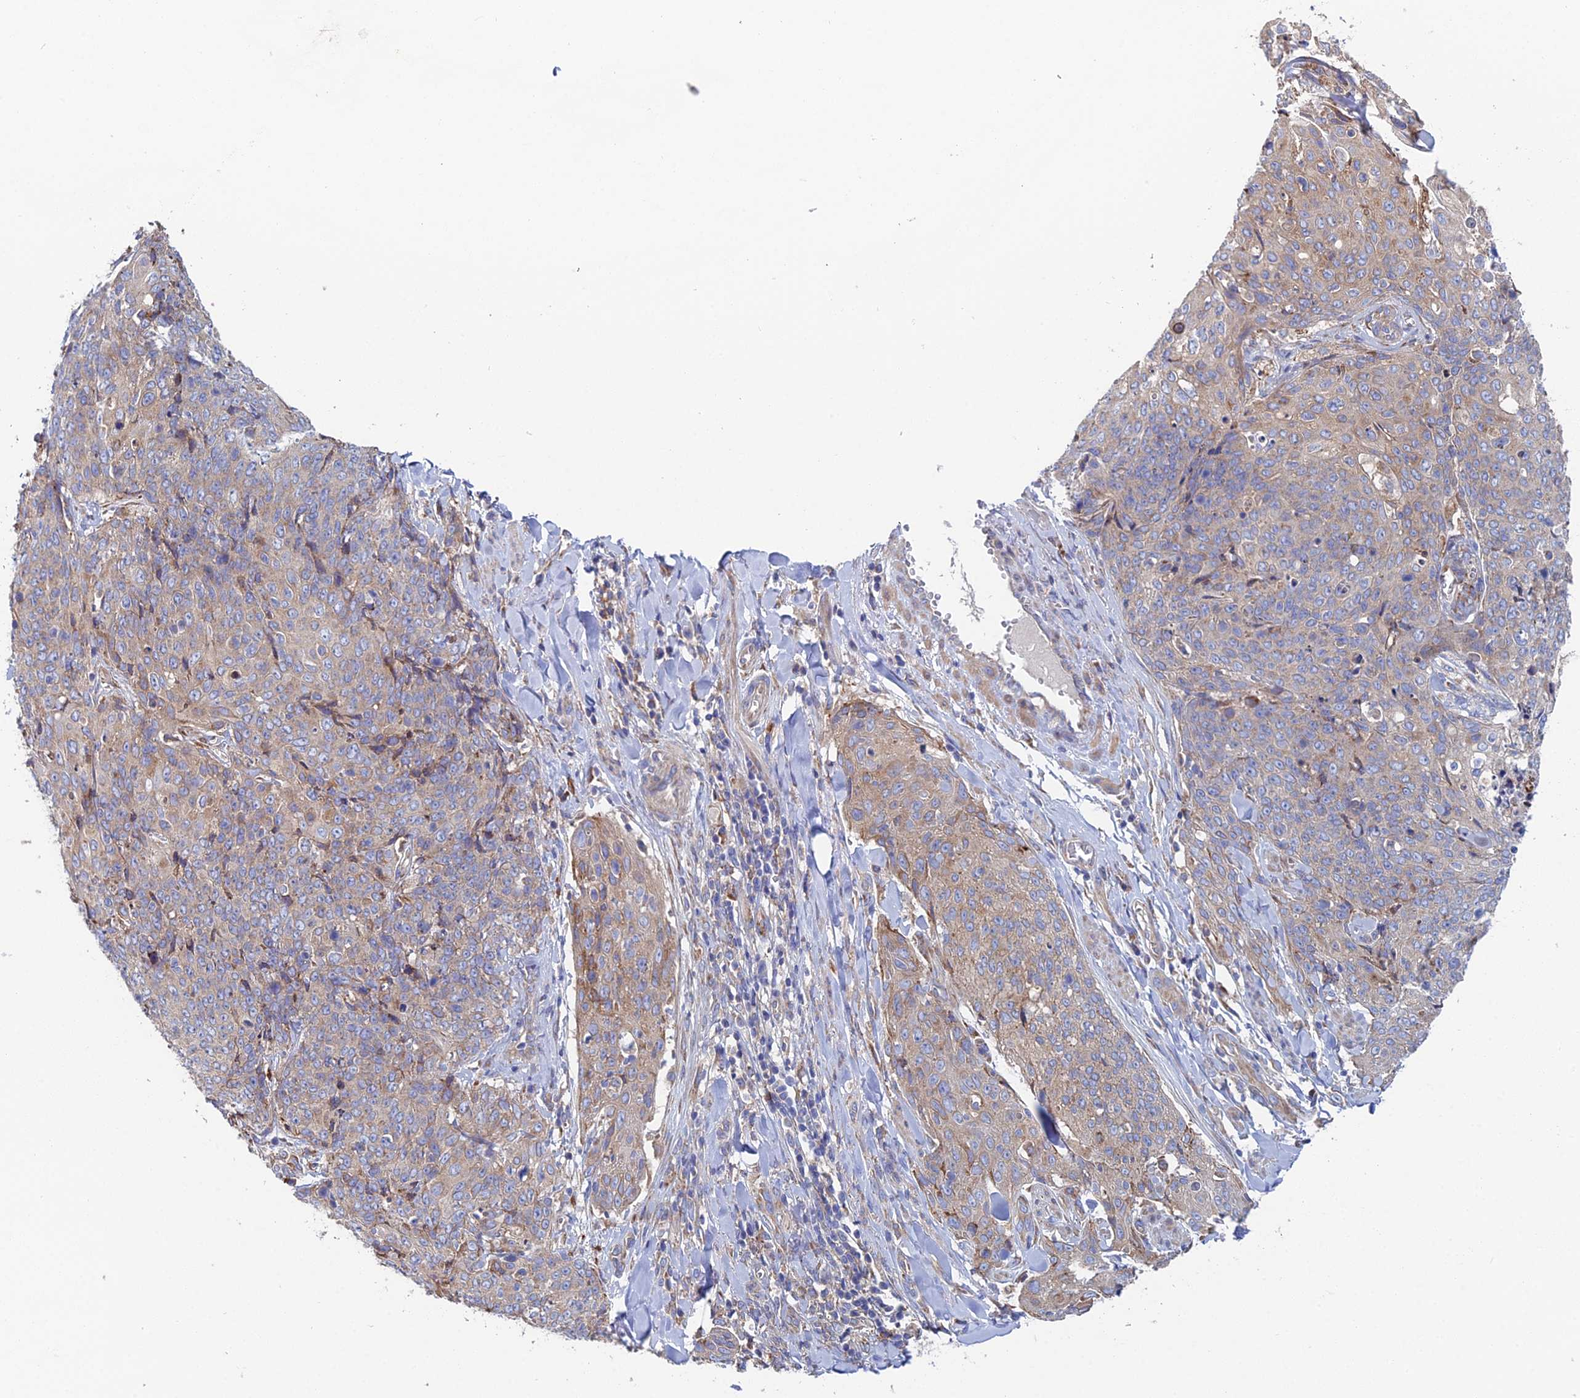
{"staining": {"intensity": "weak", "quantity": "25%-75%", "location": "cytoplasmic/membranous"}, "tissue": "skin cancer", "cell_type": "Tumor cells", "image_type": "cancer", "snomed": [{"axis": "morphology", "description": "Squamous cell carcinoma, NOS"}, {"axis": "topography", "description": "Skin"}, {"axis": "topography", "description": "Vulva"}], "caption": "Brown immunohistochemical staining in human skin cancer (squamous cell carcinoma) displays weak cytoplasmic/membranous expression in approximately 25%-75% of tumor cells.", "gene": "CLCN3", "patient": {"sex": "female", "age": 85}}